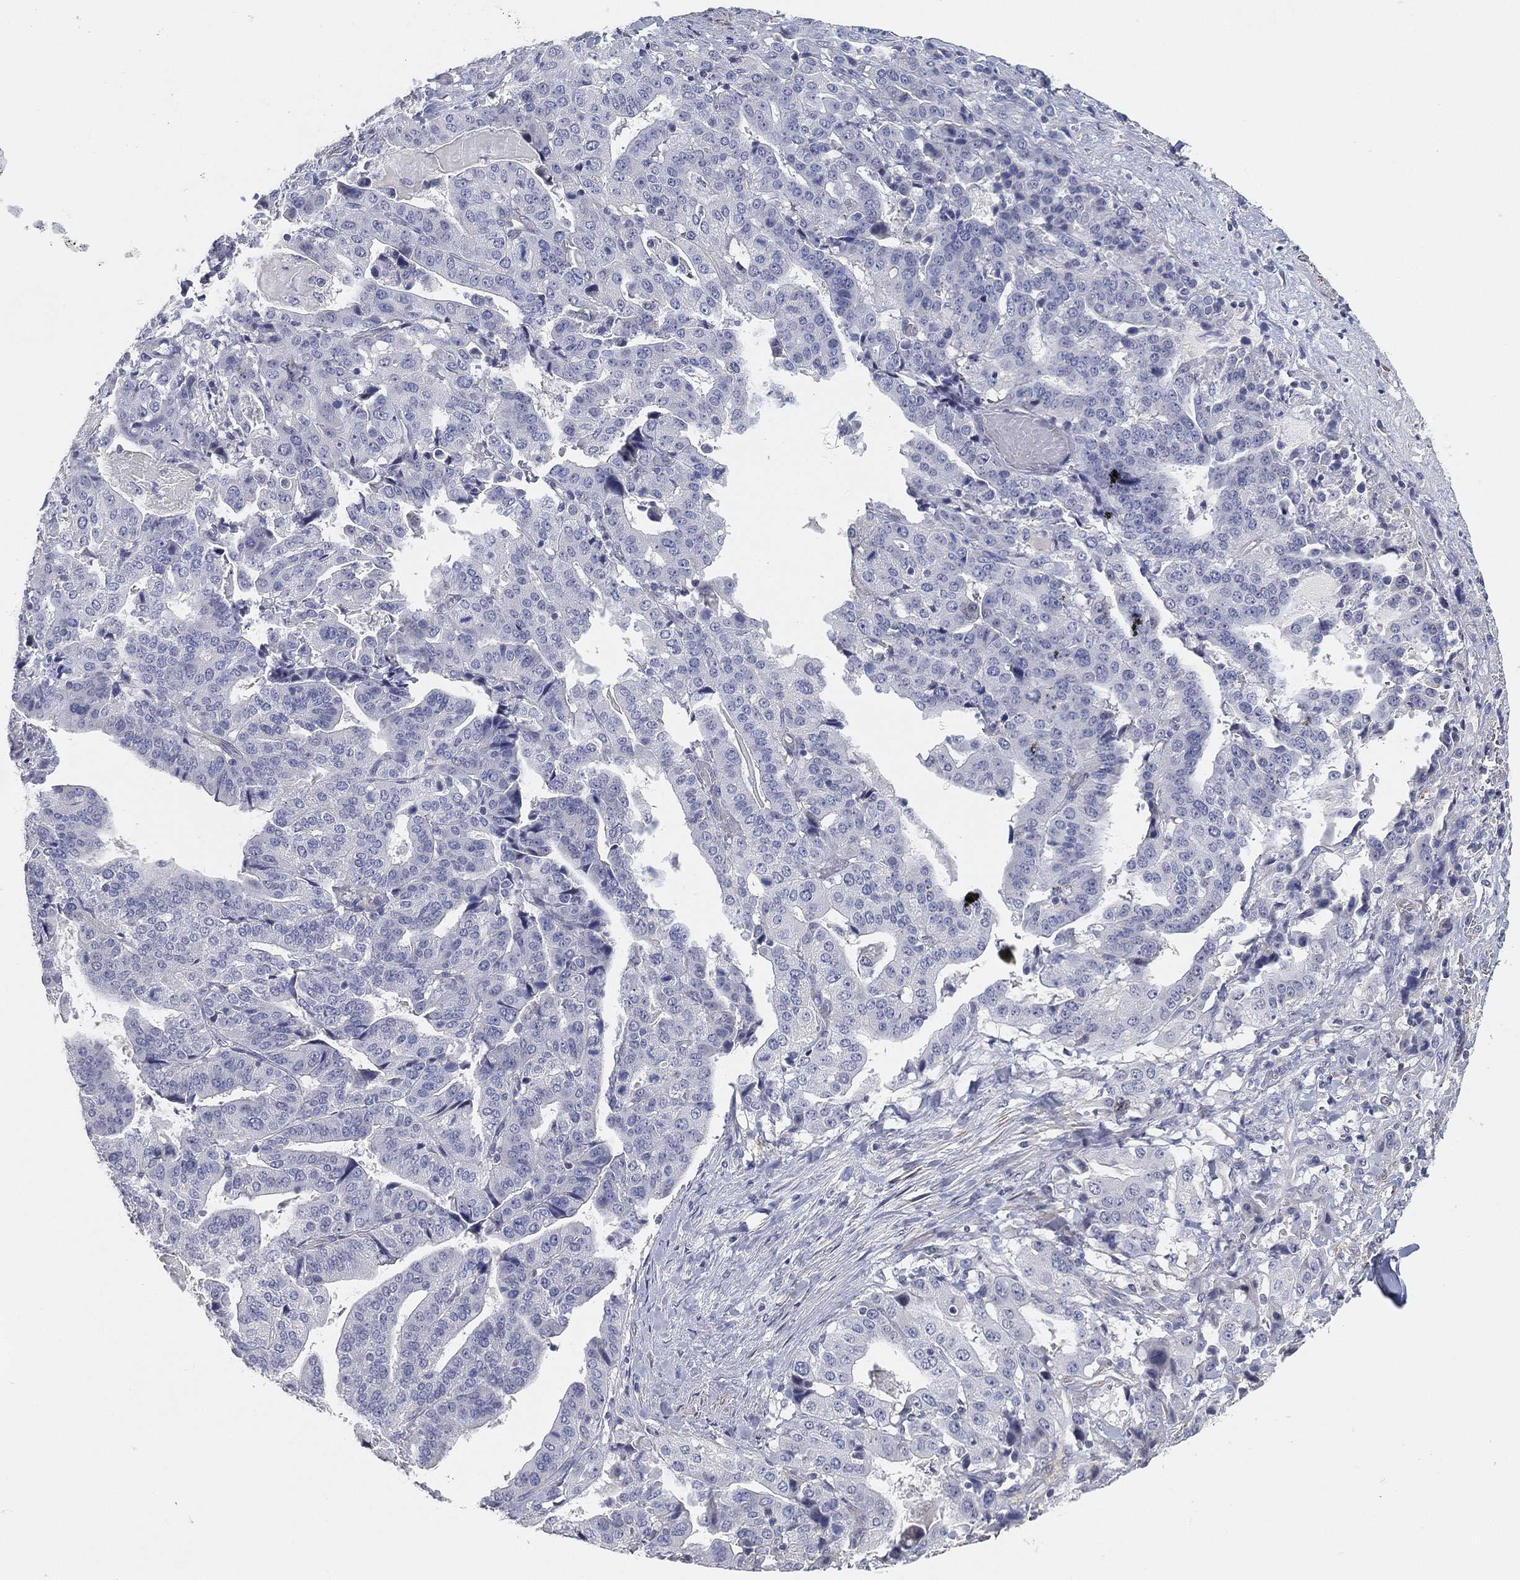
{"staining": {"intensity": "negative", "quantity": "none", "location": "none"}, "tissue": "stomach cancer", "cell_type": "Tumor cells", "image_type": "cancer", "snomed": [{"axis": "morphology", "description": "Adenocarcinoma, NOS"}, {"axis": "topography", "description": "Stomach"}], "caption": "There is no significant positivity in tumor cells of adenocarcinoma (stomach).", "gene": "GPR61", "patient": {"sex": "male", "age": 48}}